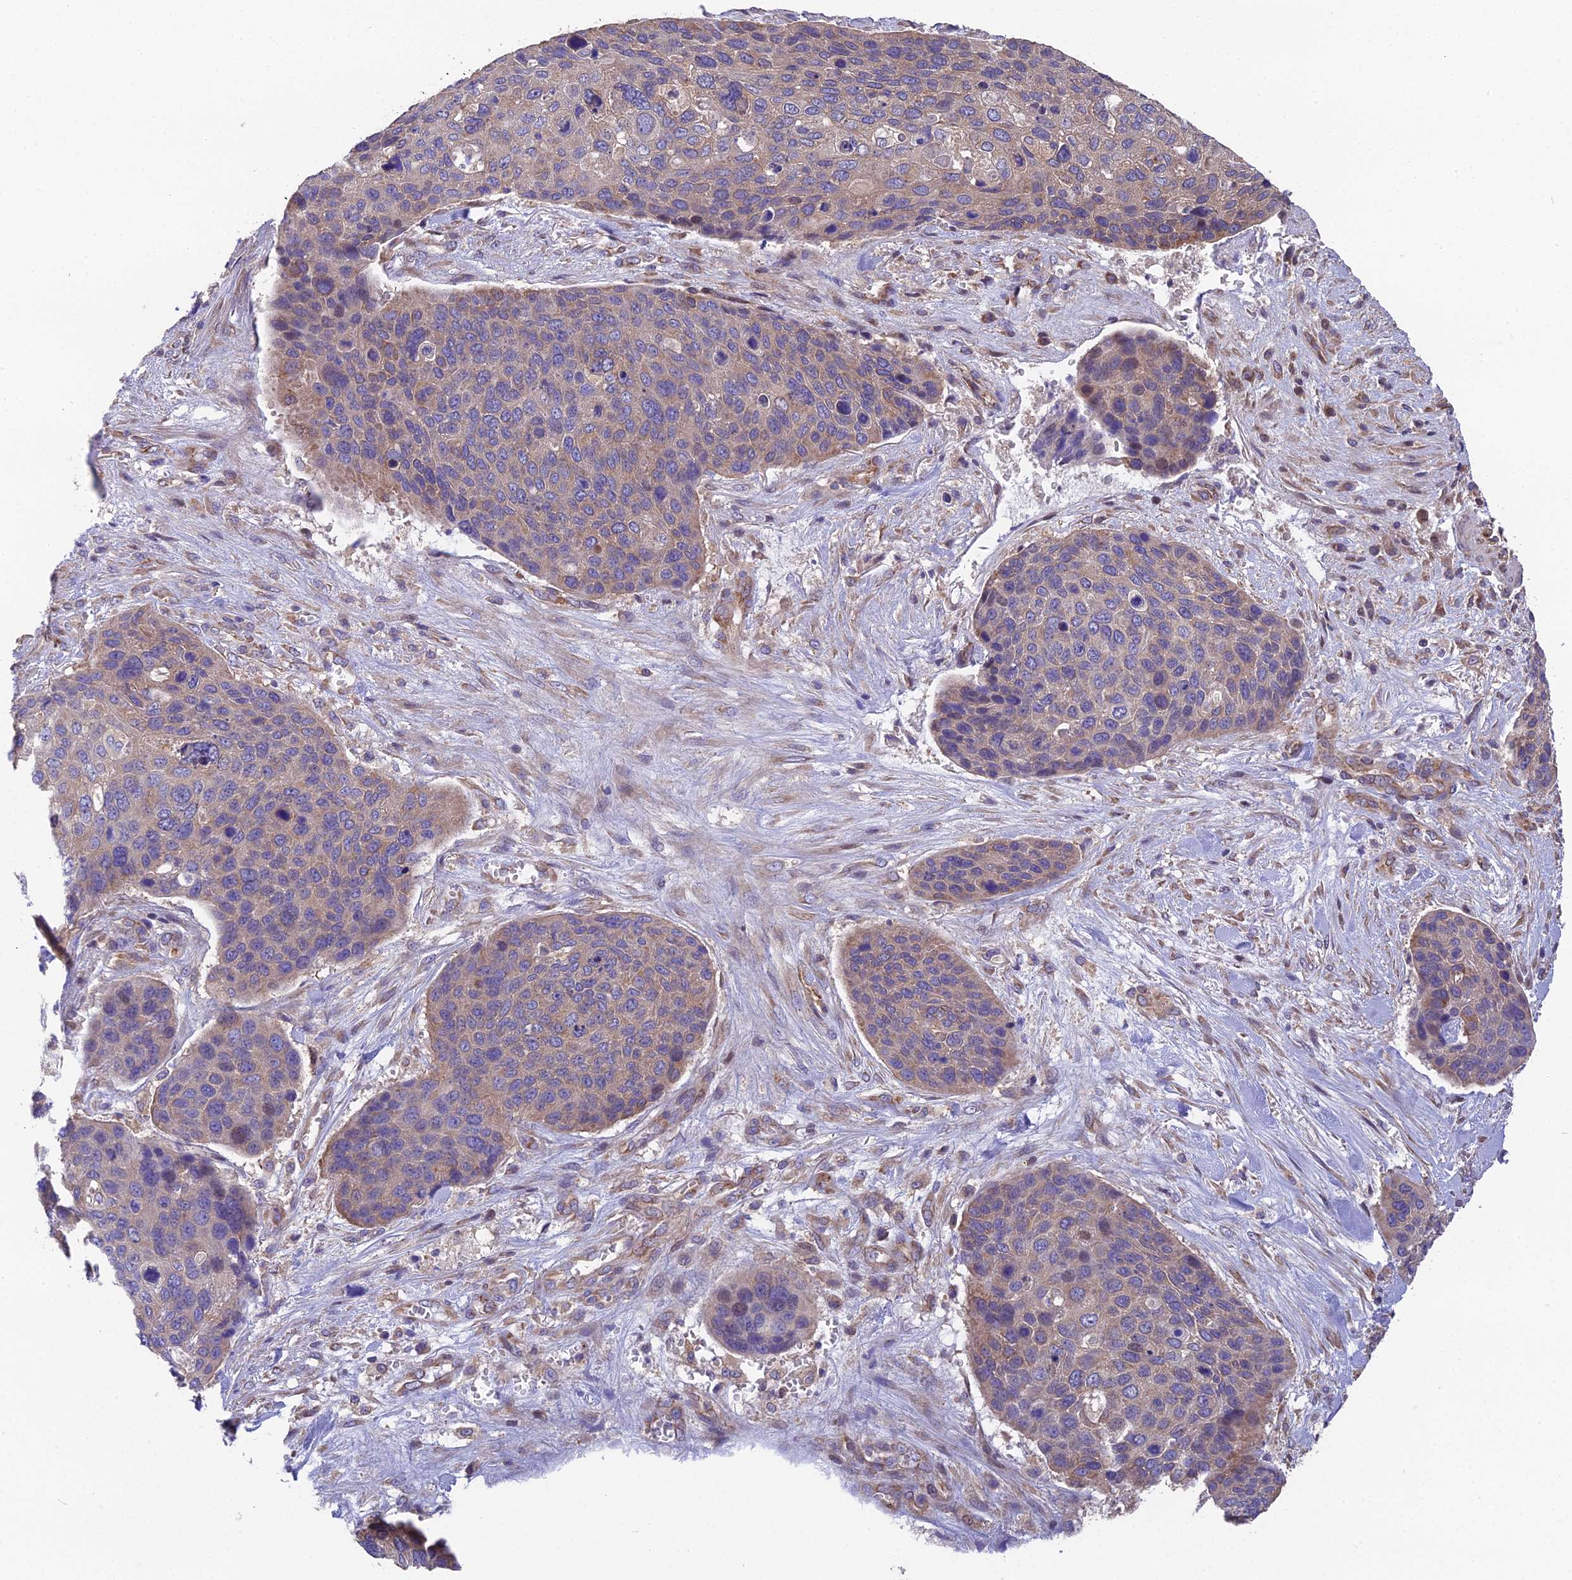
{"staining": {"intensity": "moderate", "quantity": "25%-75%", "location": "cytoplasmic/membranous"}, "tissue": "skin cancer", "cell_type": "Tumor cells", "image_type": "cancer", "snomed": [{"axis": "morphology", "description": "Basal cell carcinoma"}, {"axis": "topography", "description": "Skin"}], "caption": "This histopathology image shows immunohistochemistry staining of human skin cancer, with medium moderate cytoplasmic/membranous expression in about 25%-75% of tumor cells.", "gene": "BLOC1S4", "patient": {"sex": "female", "age": 74}}